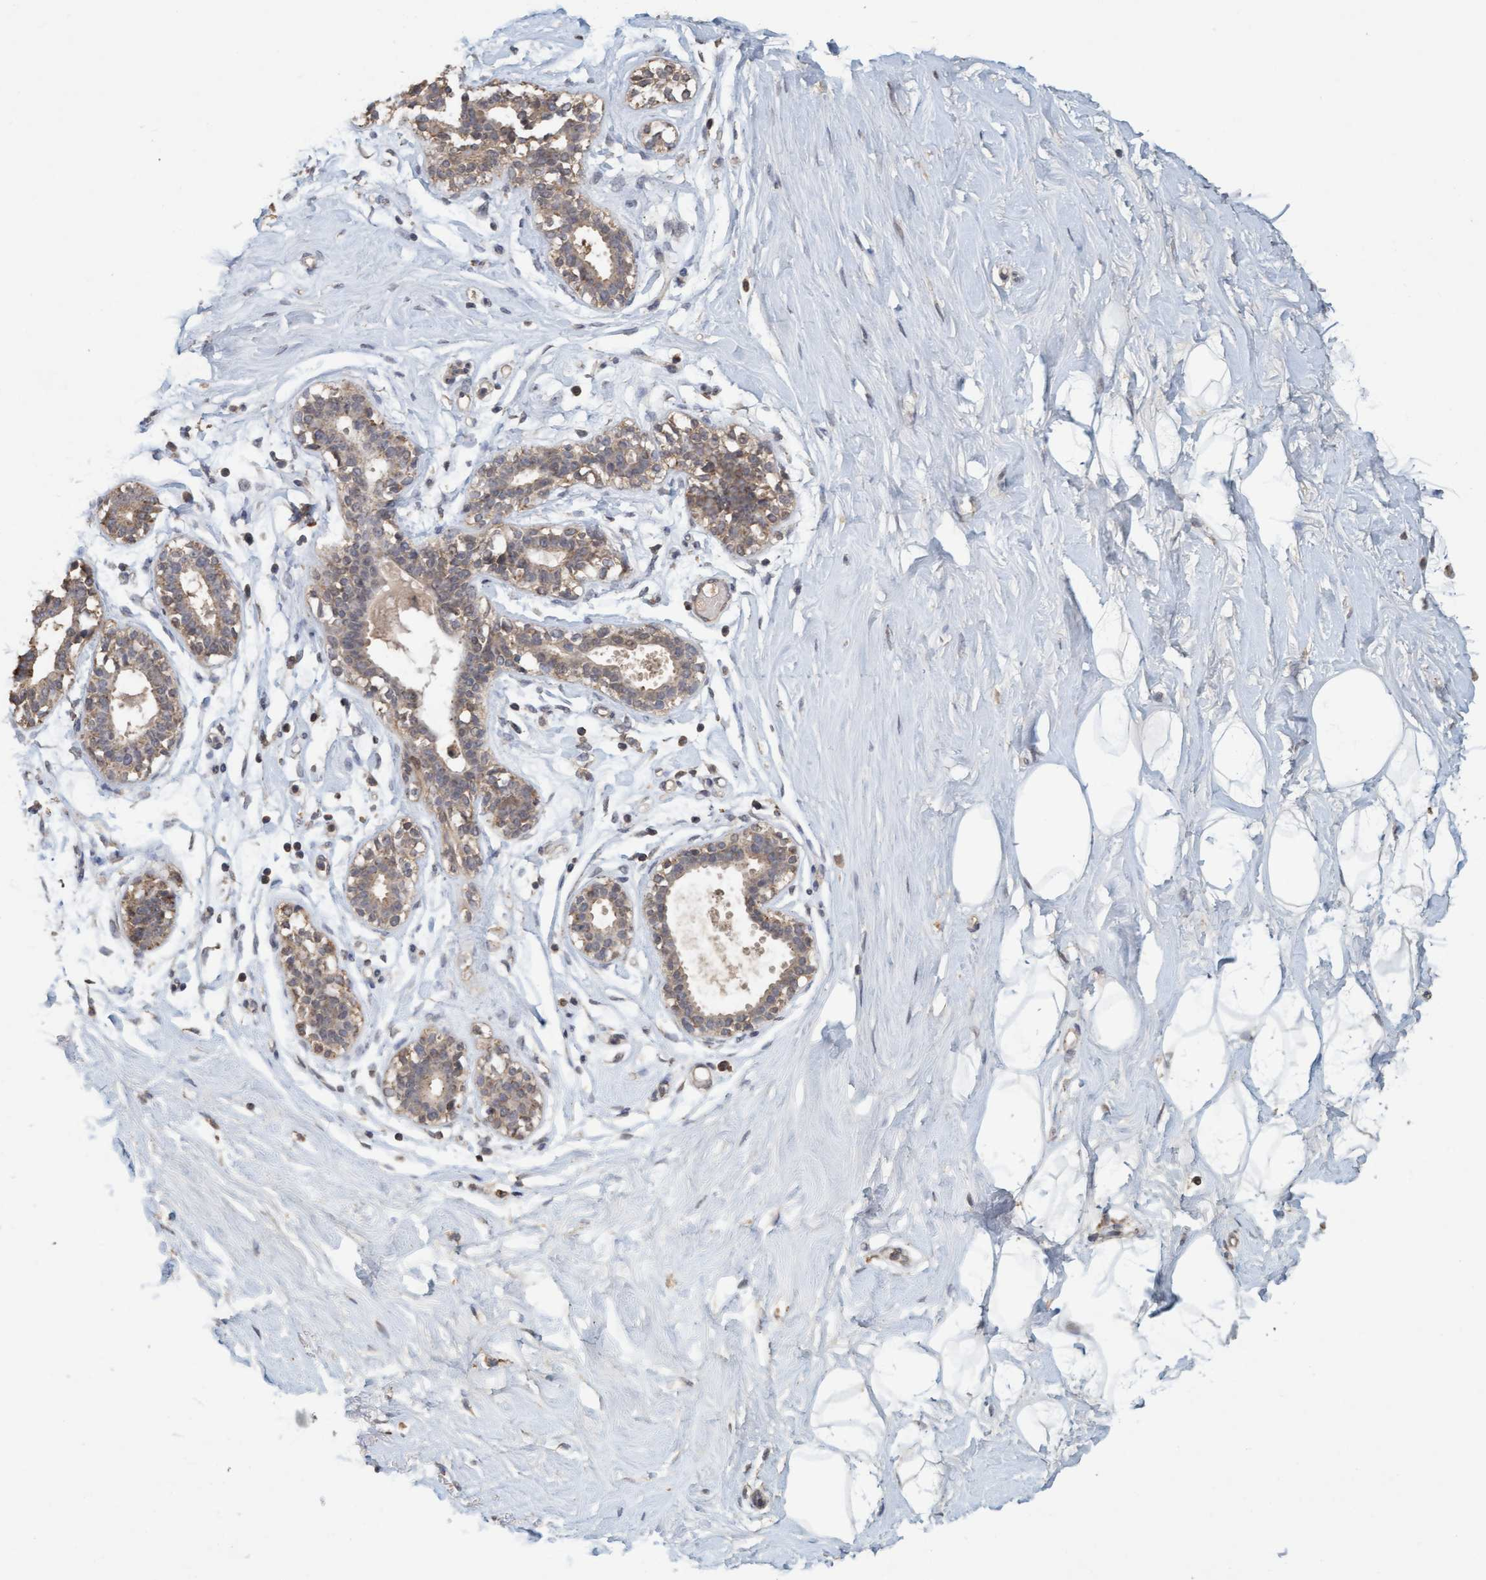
{"staining": {"intensity": "weak", "quantity": "25%-75%", "location": "cytoplasmic/membranous,nuclear"}, "tissue": "breast", "cell_type": "Adipocytes", "image_type": "normal", "snomed": [{"axis": "morphology", "description": "Normal tissue, NOS"}, {"axis": "topography", "description": "Breast"}], "caption": "Breast stained for a protein (brown) displays weak cytoplasmic/membranous,nuclear positive expression in approximately 25%-75% of adipocytes.", "gene": "VSIG8", "patient": {"sex": "female", "age": 23}}